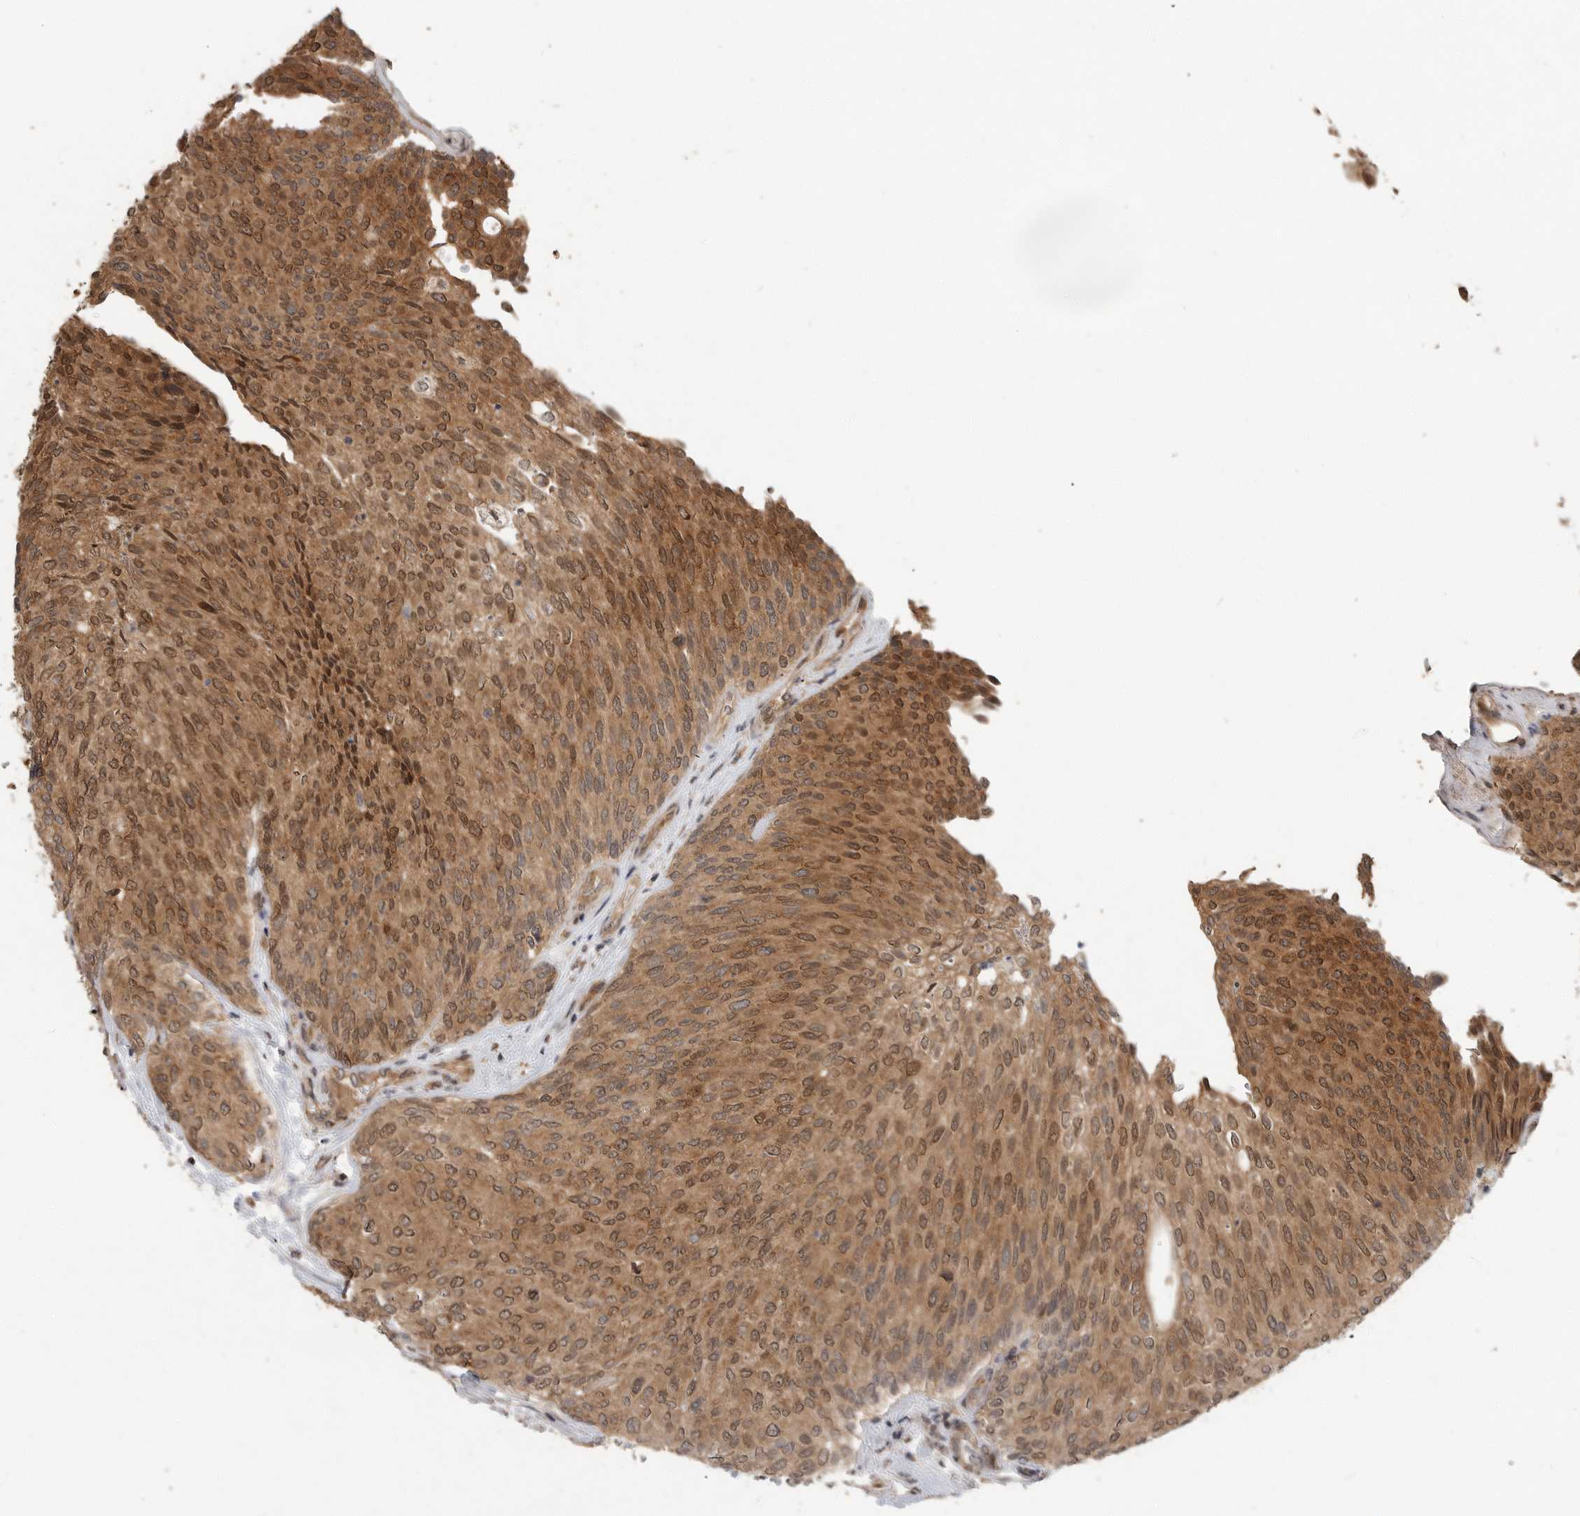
{"staining": {"intensity": "moderate", "quantity": ">75%", "location": "cytoplasmic/membranous,nuclear"}, "tissue": "urothelial cancer", "cell_type": "Tumor cells", "image_type": "cancer", "snomed": [{"axis": "morphology", "description": "Urothelial carcinoma, Low grade"}, {"axis": "topography", "description": "Urinary bladder"}], "caption": "Immunohistochemistry photomicrograph of human urothelial cancer stained for a protein (brown), which demonstrates medium levels of moderate cytoplasmic/membranous and nuclear positivity in about >75% of tumor cells.", "gene": "OSBPL9", "patient": {"sex": "female", "age": 79}}